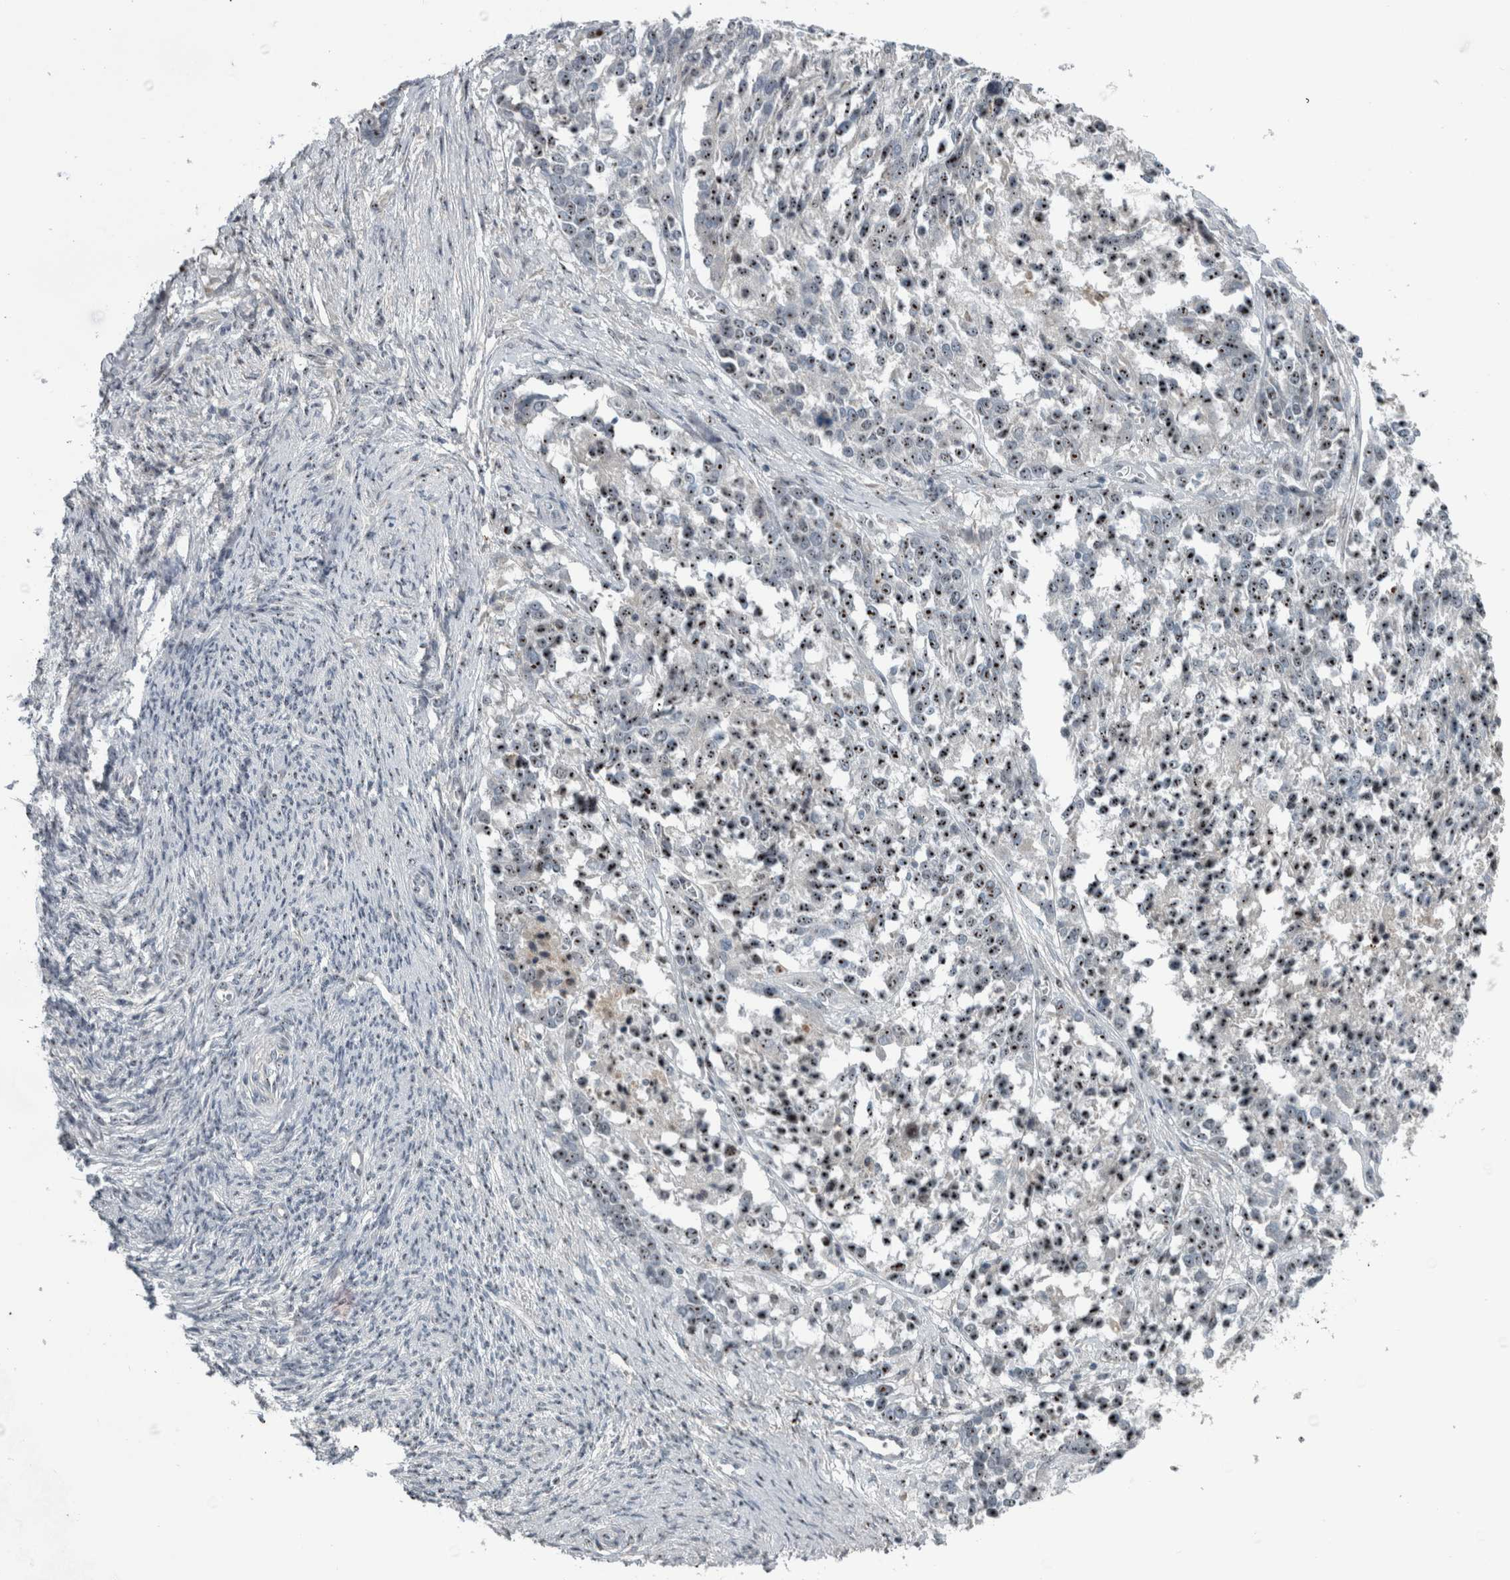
{"staining": {"intensity": "moderate", "quantity": ">75%", "location": "nuclear"}, "tissue": "ovarian cancer", "cell_type": "Tumor cells", "image_type": "cancer", "snomed": [{"axis": "morphology", "description": "Cystadenocarcinoma, serous, NOS"}, {"axis": "topography", "description": "Ovary"}], "caption": "Ovarian cancer (serous cystadenocarcinoma) stained with a brown dye exhibits moderate nuclear positive expression in about >75% of tumor cells.", "gene": "UTP6", "patient": {"sex": "female", "age": 44}}